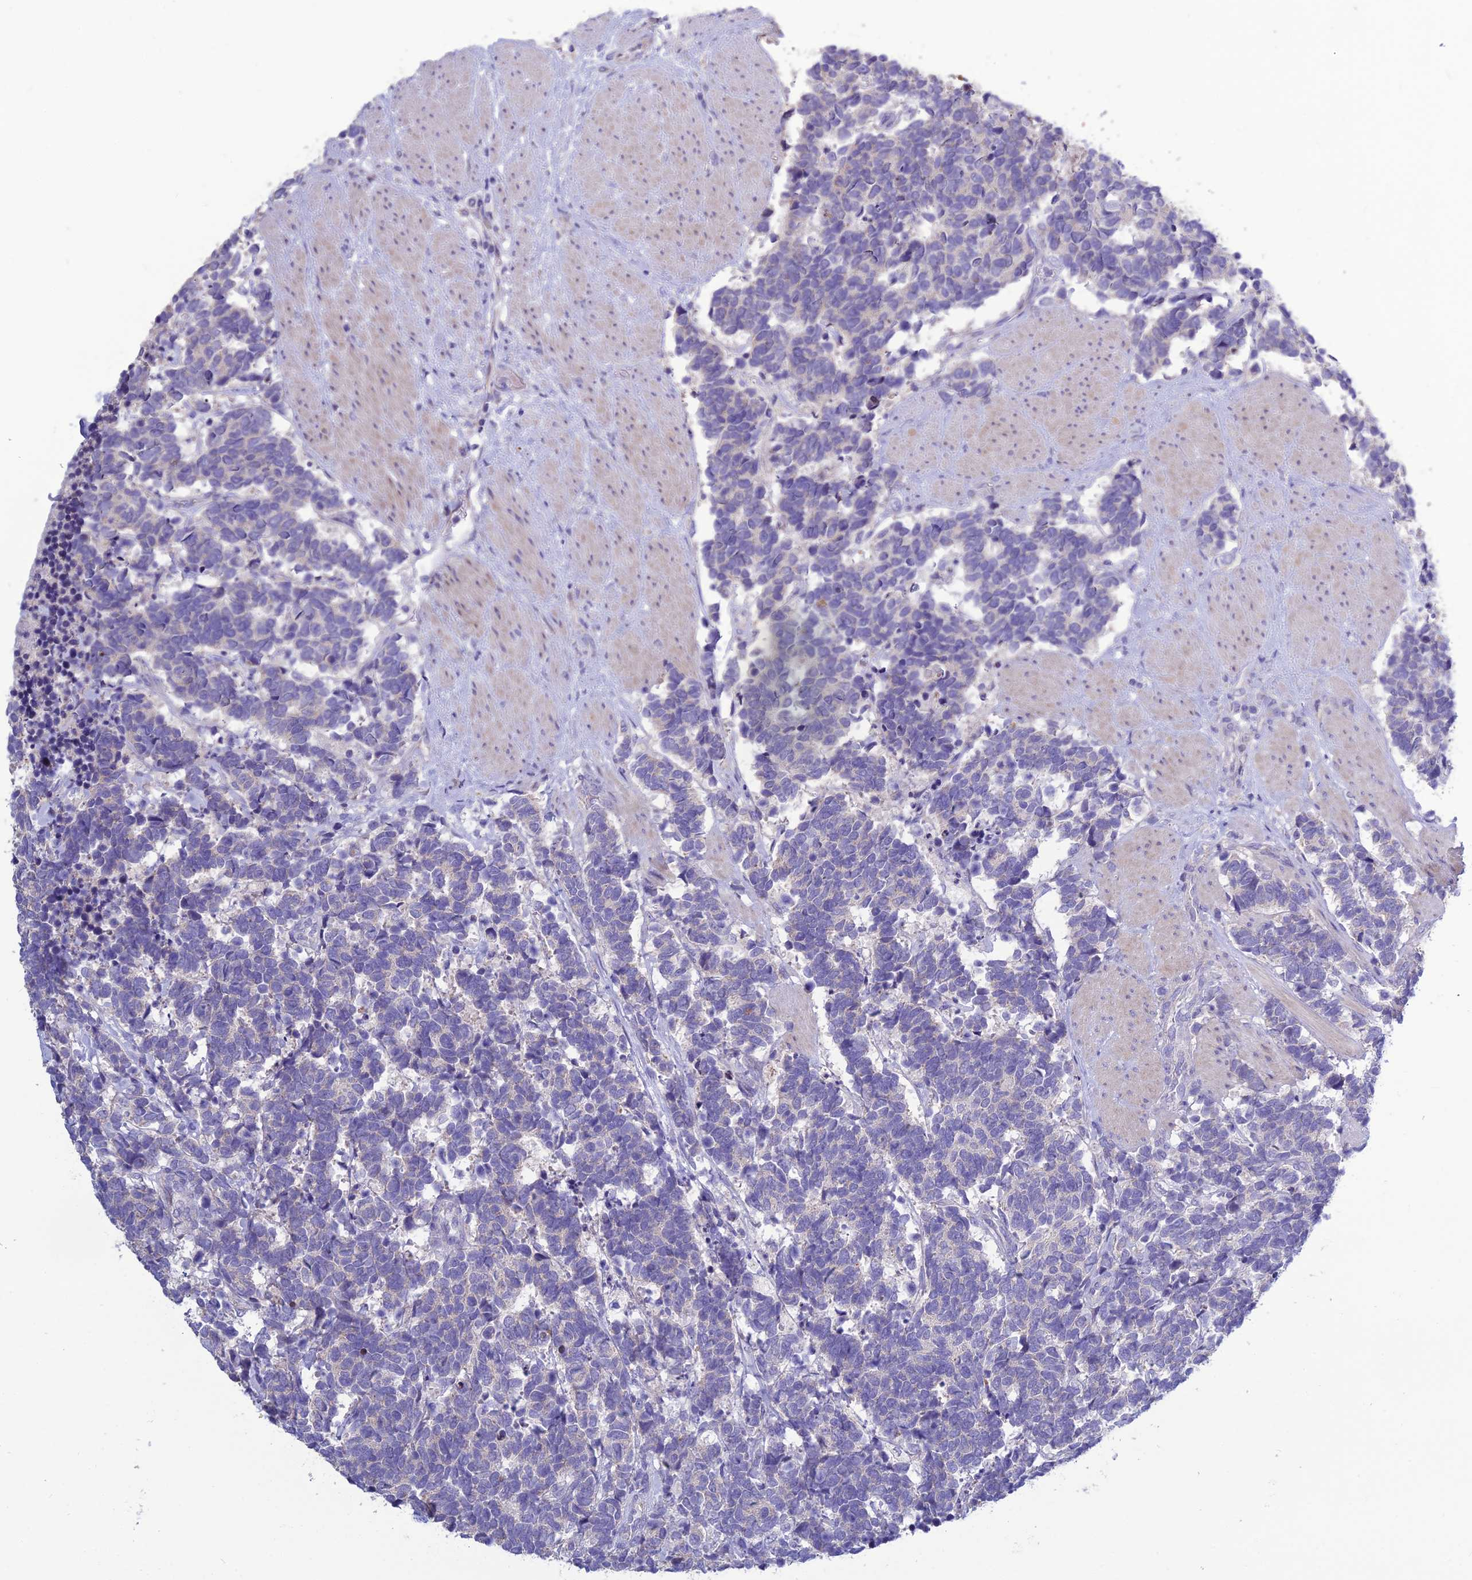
{"staining": {"intensity": "negative", "quantity": "none", "location": "none"}, "tissue": "carcinoid", "cell_type": "Tumor cells", "image_type": "cancer", "snomed": [{"axis": "morphology", "description": "Carcinoma, NOS"}, {"axis": "morphology", "description": "Carcinoid, malignant, NOS"}, {"axis": "topography", "description": "Prostate"}], "caption": "High power microscopy micrograph of an IHC histopathology image of malignant carcinoid, revealing no significant positivity in tumor cells.", "gene": "BHMT2", "patient": {"sex": "male", "age": 57}}